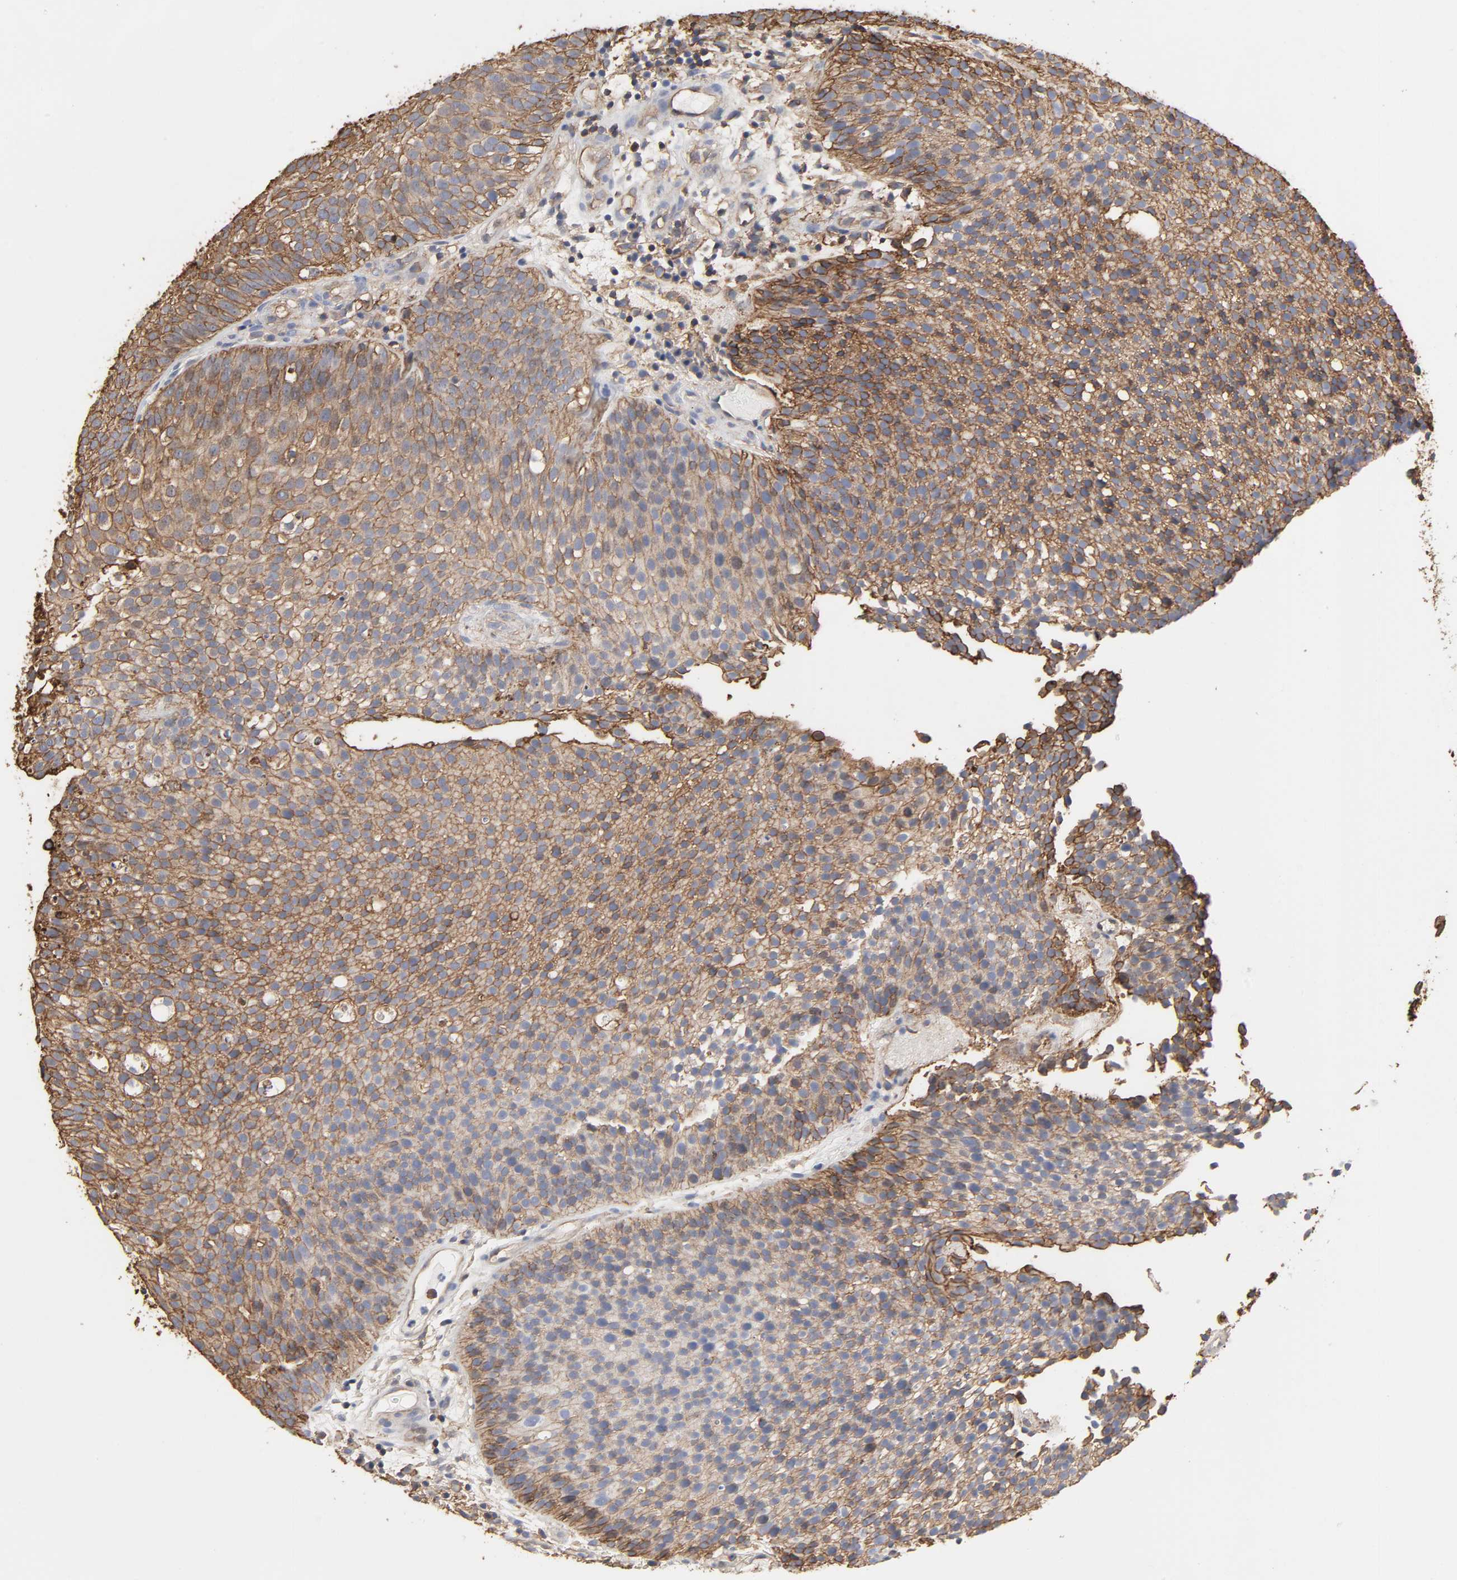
{"staining": {"intensity": "moderate", "quantity": ">75%", "location": "cytoplasmic/membranous"}, "tissue": "urothelial cancer", "cell_type": "Tumor cells", "image_type": "cancer", "snomed": [{"axis": "morphology", "description": "Urothelial carcinoma, Low grade"}, {"axis": "topography", "description": "Urinary bladder"}], "caption": "Tumor cells demonstrate medium levels of moderate cytoplasmic/membranous staining in about >75% of cells in human urothelial cancer.", "gene": "ANXA2", "patient": {"sex": "male", "age": 85}}